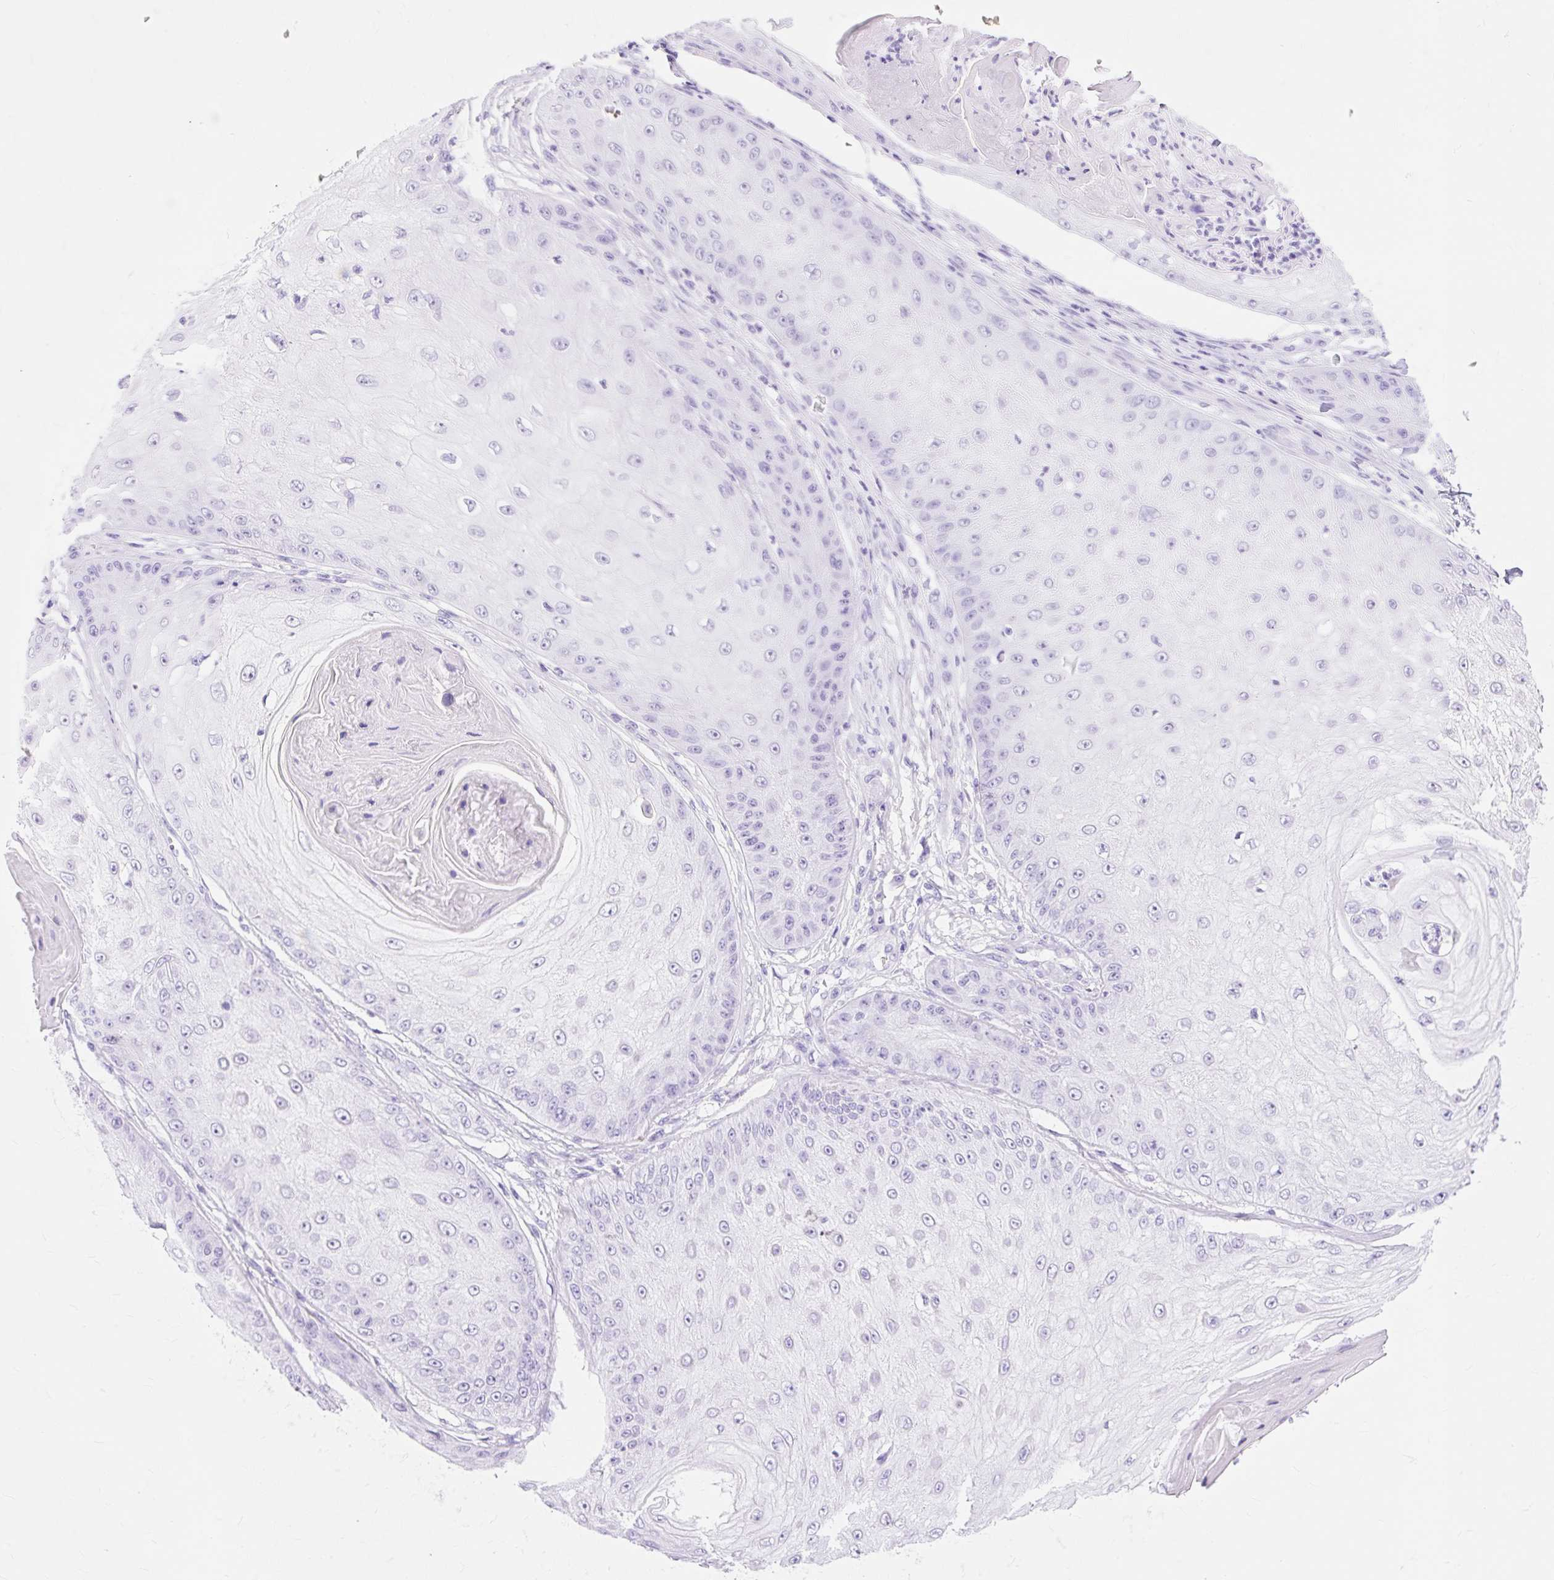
{"staining": {"intensity": "negative", "quantity": "none", "location": "none"}, "tissue": "skin cancer", "cell_type": "Tumor cells", "image_type": "cancer", "snomed": [{"axis": "morphology", "description": "Squamous cell carcinoma, NOS"}, {"axis": "topography", "description": "Skin"}], "caption": "IHC of human skin cancer displays no staining in tumor cells. (DAB (3,3'-diaminobenzidine) IHC visualized using brightfield microscopy, high magnification).", "gene": "MBP", "patient": {"sex": "male", "age": 70}}